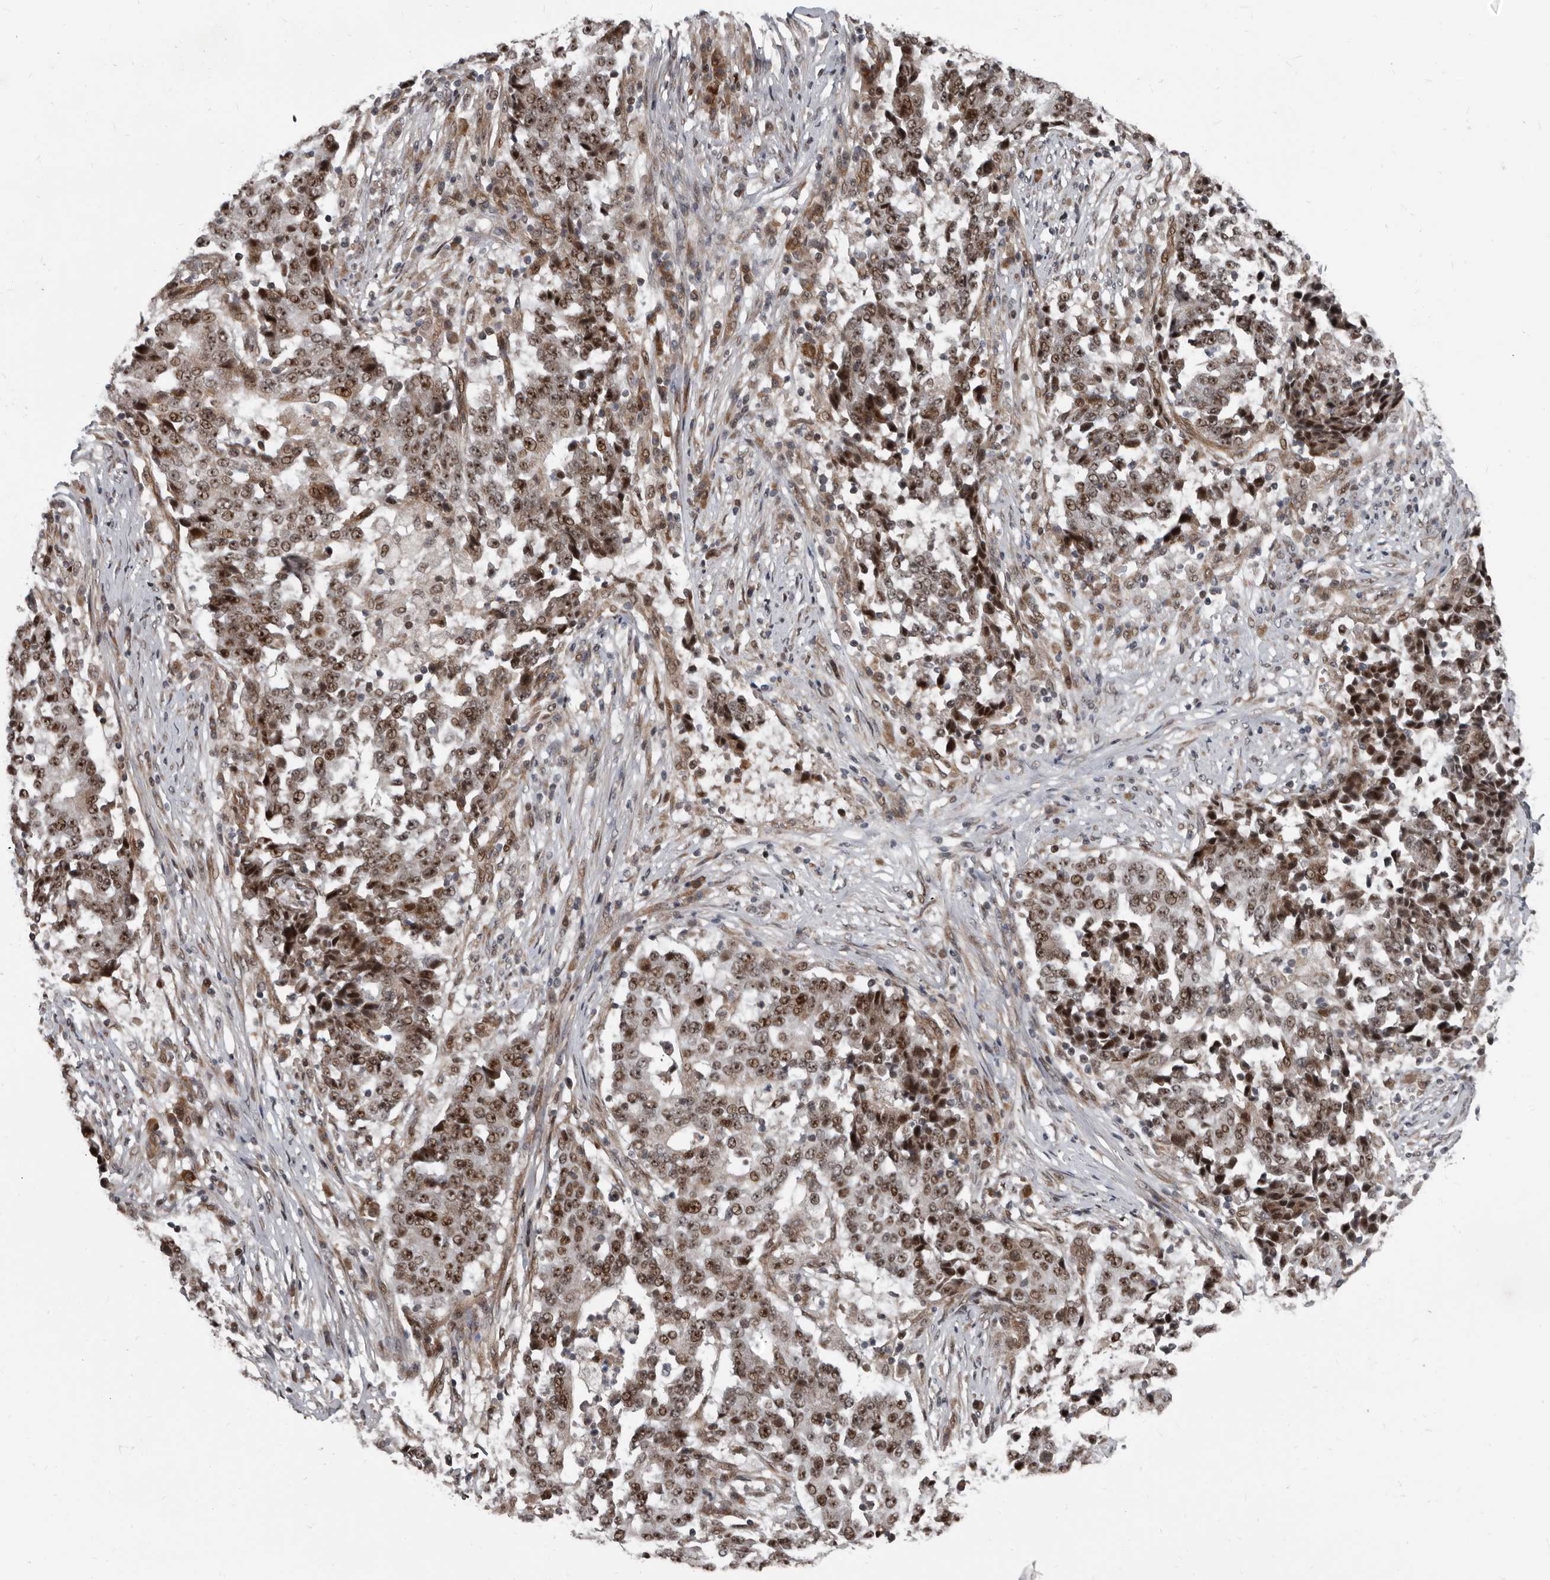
{"staining": {"intensity": "moderate", "quantity": ">75%", "location": "nuclear"}, "tissue": "stomach cancer", "cell_type": "Tumor cells", "image_type": "cancer", "snomed": [{"axis": "morphology", "description": "Adenocarcinoma, NOS"}, {"axis": "topography", "description": "Stomach"}], "caption": "Immunohistochemical staining of human stomach cancer (adenocarcinoma) exhibits medium levels of moderate nuclear protein expression in approximately >75% of tumor cells.", "gene": "CHD1L", "patient": {"sex": "male", "age": 59}}